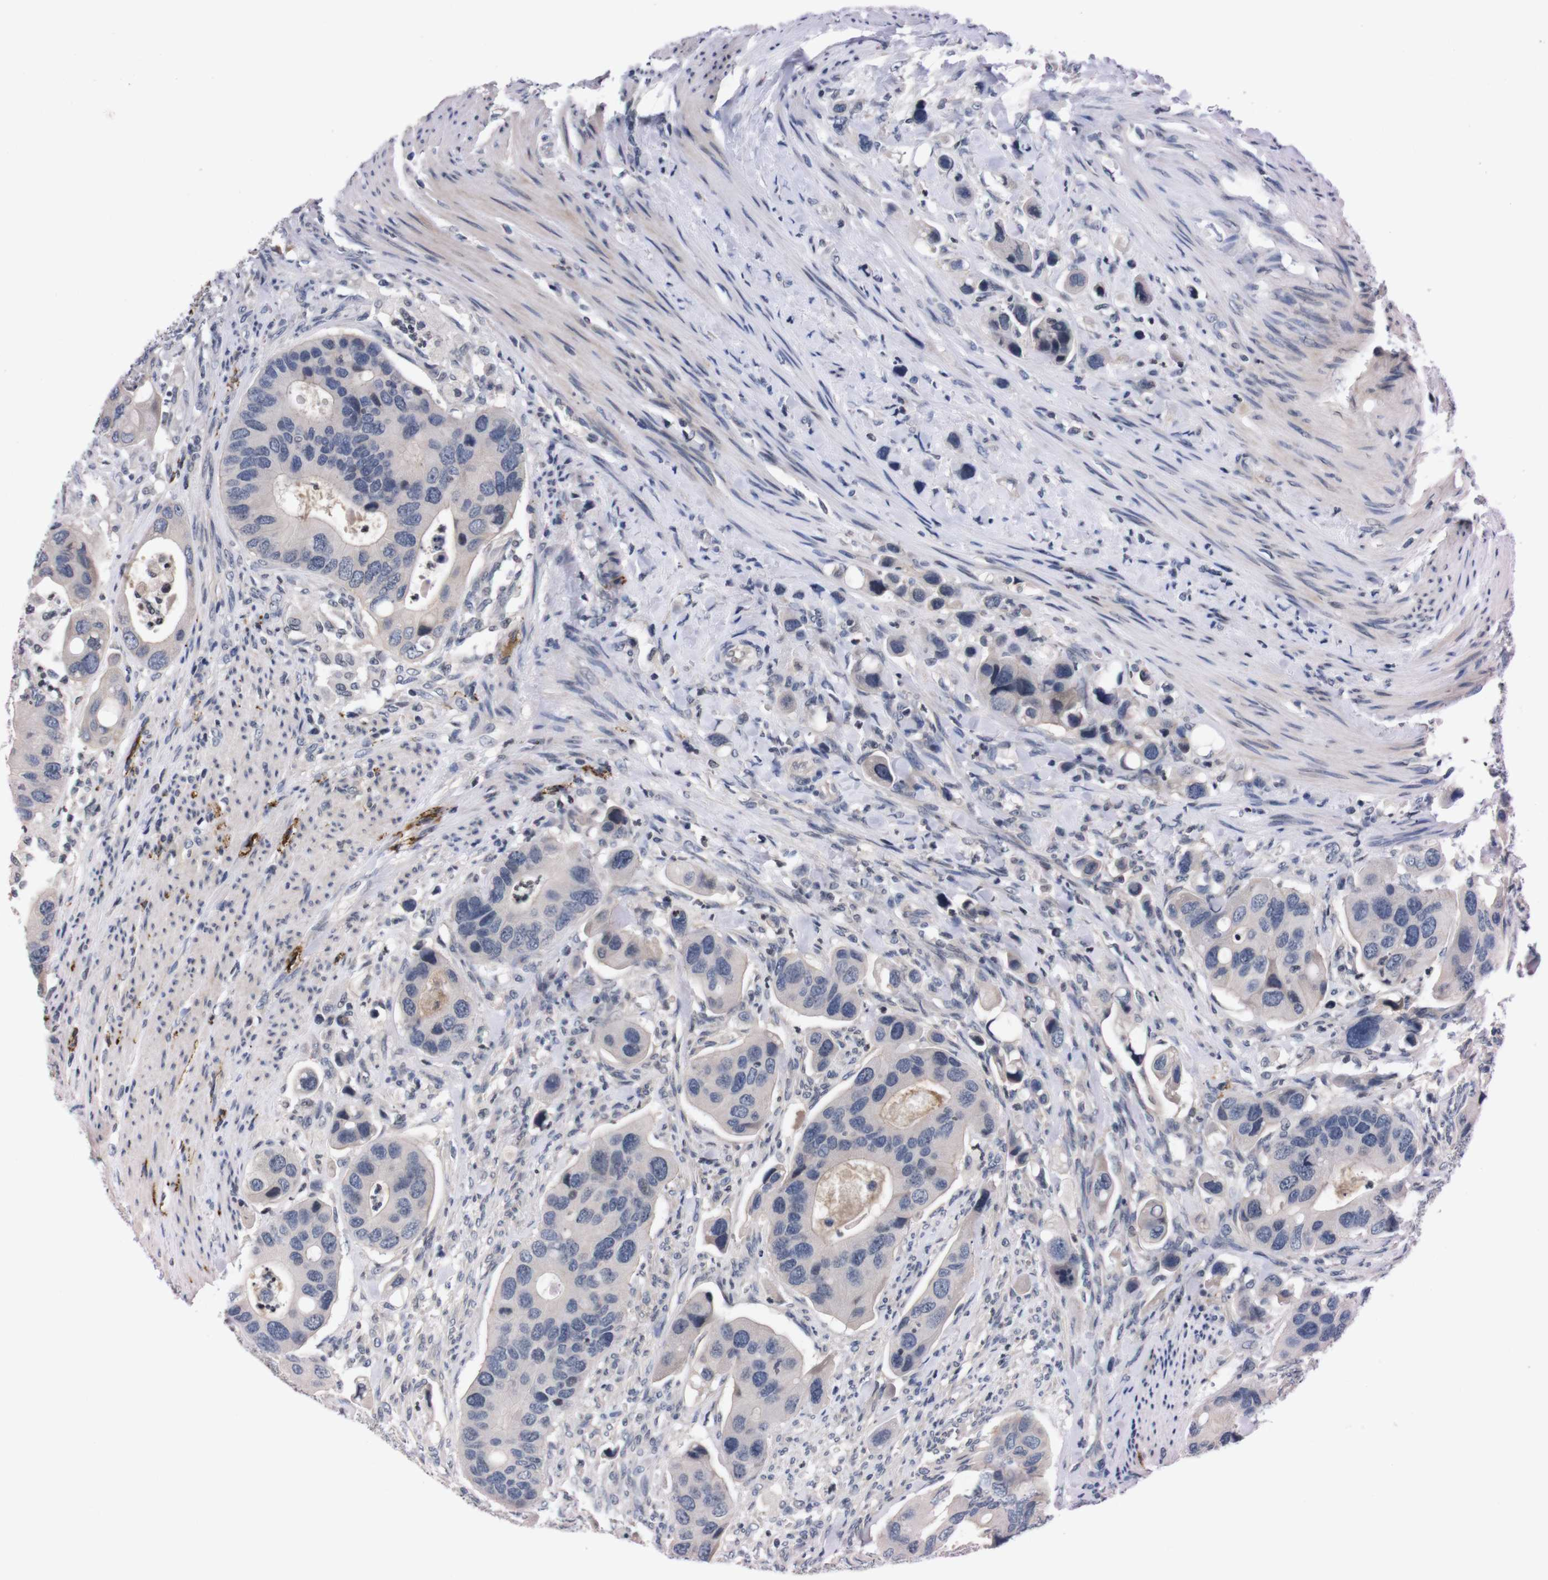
{"staining": {"intensity": "negative", "quantity": "none", "location": "none"}, "tissue": "colorectal cancer", "cell_type": "Tumor cells", "image_type": "cancer", "snomed": [{"axis": "morphology", "description": "Adenocarcinoma, NOS"}, {"axis": "topography", "description": "Rectum"}], "caption": "DAB immunohistochemical staining of human colorectal cancer (adenocarcinoma) demonstrates no significant expression in tumor cells.", "gene": "TNFRSF21", "patient": {"sex": "female", "age": 57}}